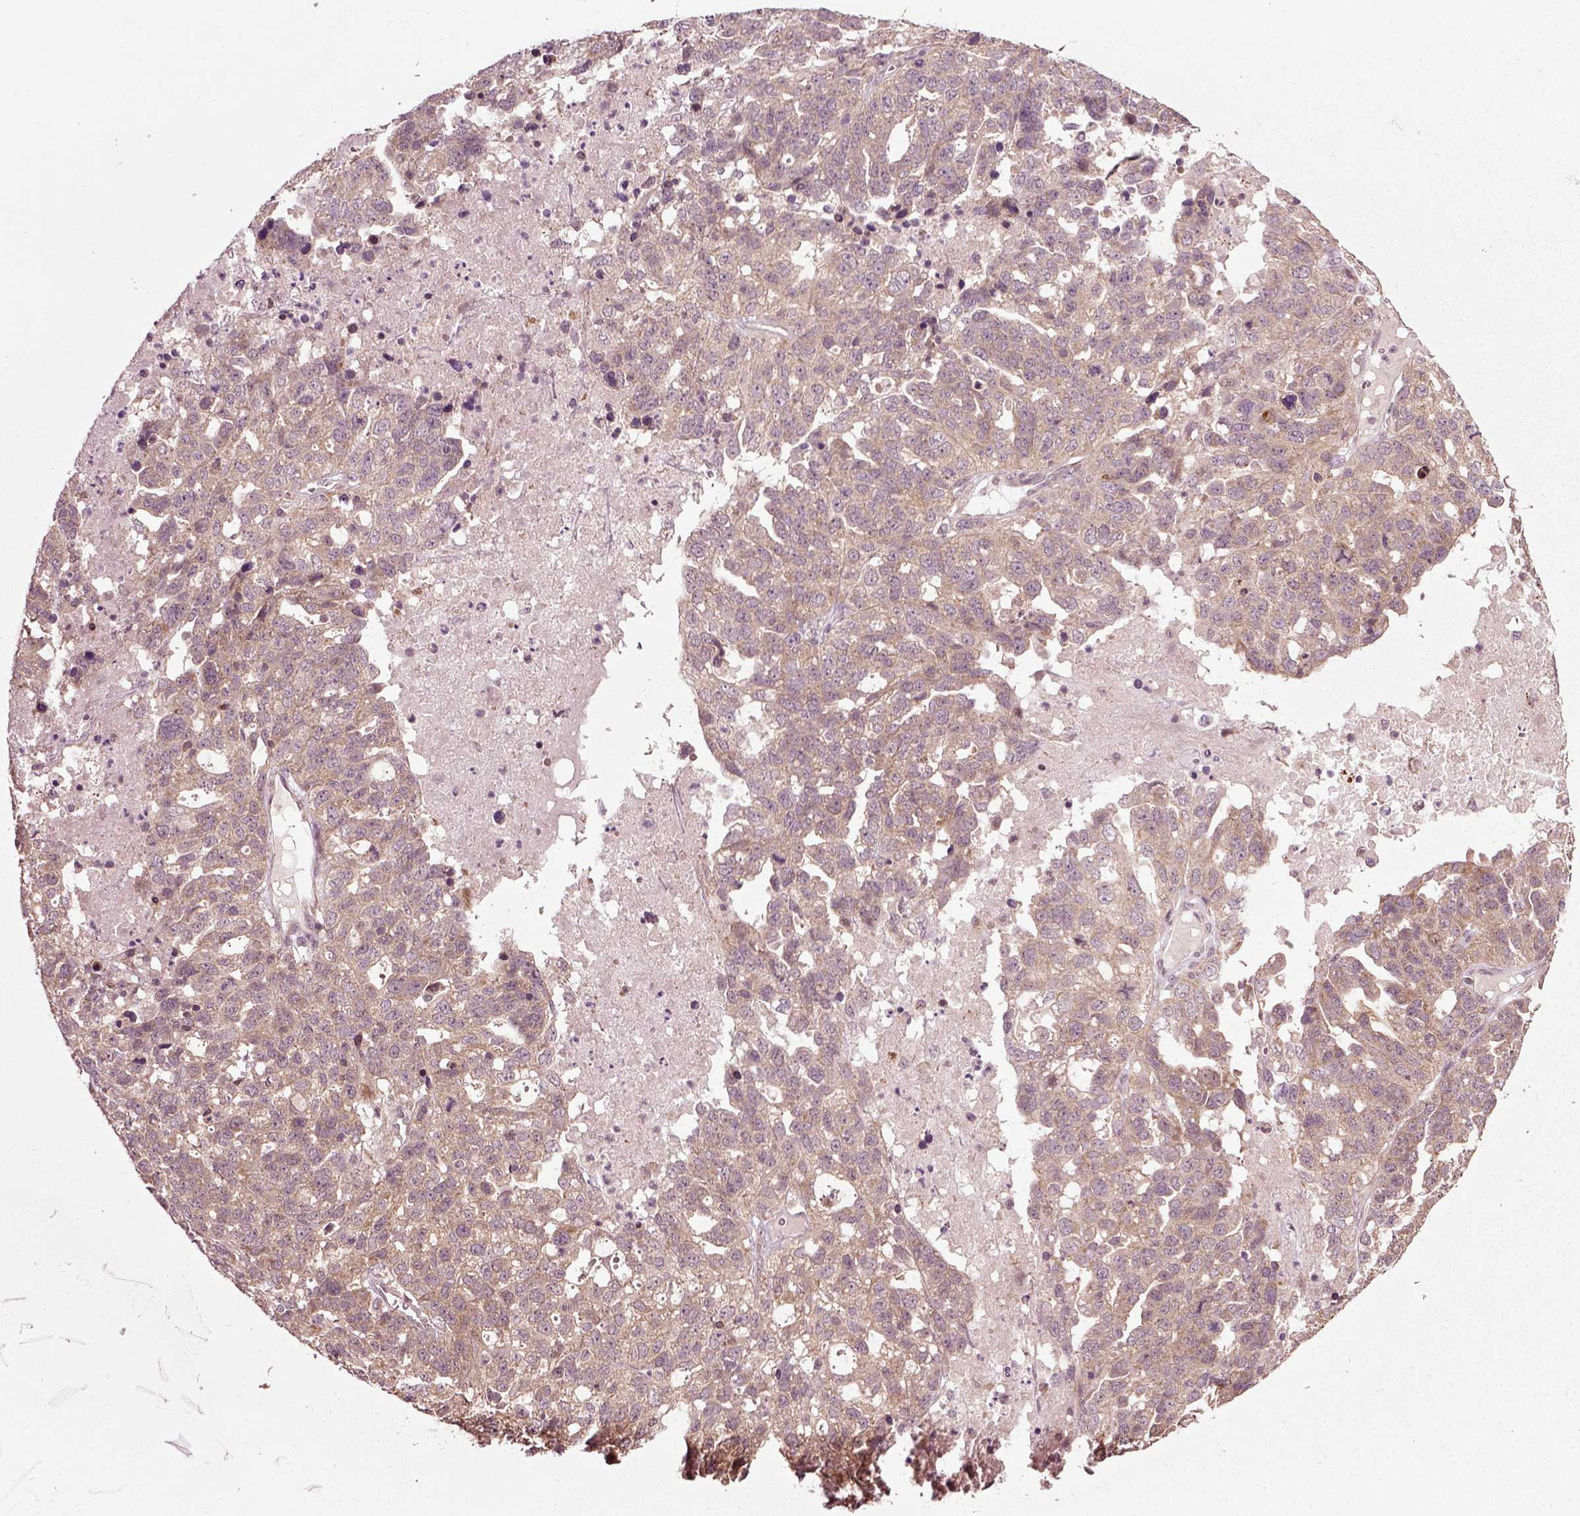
{"staining": {"intensity": "weak", "quantity": ">75%", "location": "cytoplasmic/membranous"}, "tissue": "ovarian cancer", "cell_type": "Tumor cells", "image_type": "cancer", "snomed": [{"axis": "morphology", "description": "Cystadenocarcinoma, serous, NOS"}, {"axis": "topography", "description": "Ovary"}], "caption": "Tumor cells display low levels of weak cytoplasmic/membranous expression in approximately >75% of cells in human ovarian serous cystadenocarcinoma. Using DAB (brown) and hematoxylin (blue) stains, captured at high magnification using brightfield microscopy.", "gene": "PLCD3", "patient": {"sex": "female", "age": 71}}